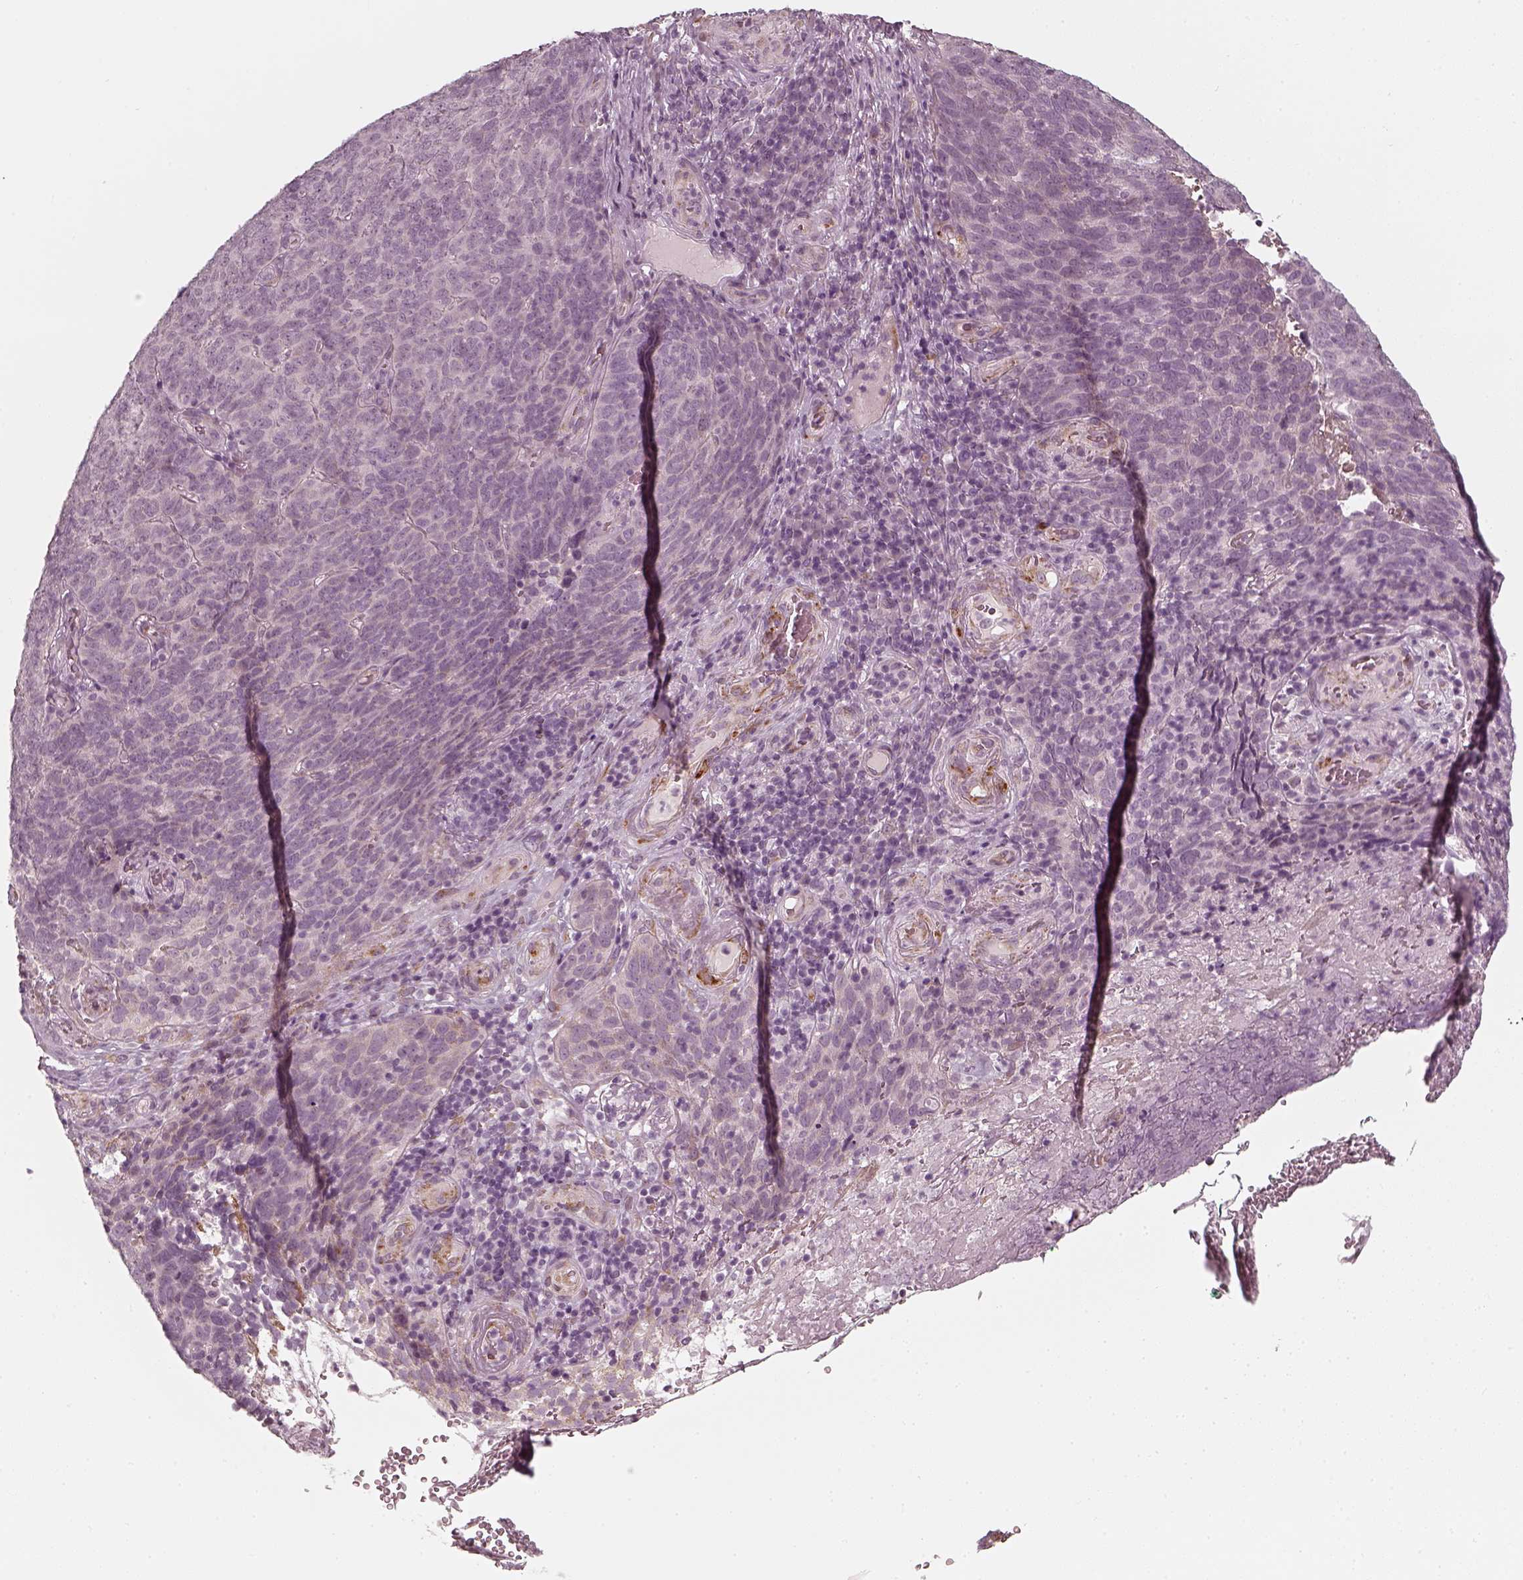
{"staining": {"intensity": "negative", "quantity": "none", "location": "none"}, "tissue": "skin cancer", "cell_type": "Tumor cells", "image_type": "cancer", "snomed": [{"axis": "morphology", "description": "Squamous cell carcinoma, NOS"}, {"axis": "topography", "description": "Skin"}, {"axis": "topography", "description": "Anal"}], "caption": "The image exhibits no significant staining in tumor cells of skin squamous cell carcinoma. The staining was performed using DAB to visualize the protein expression in brown, while the nuclei were stained in blue with hematoxylin (Magnification: 20x).", "gene": "LAMB2", "patient": {"sex": "female", "age": 51}}